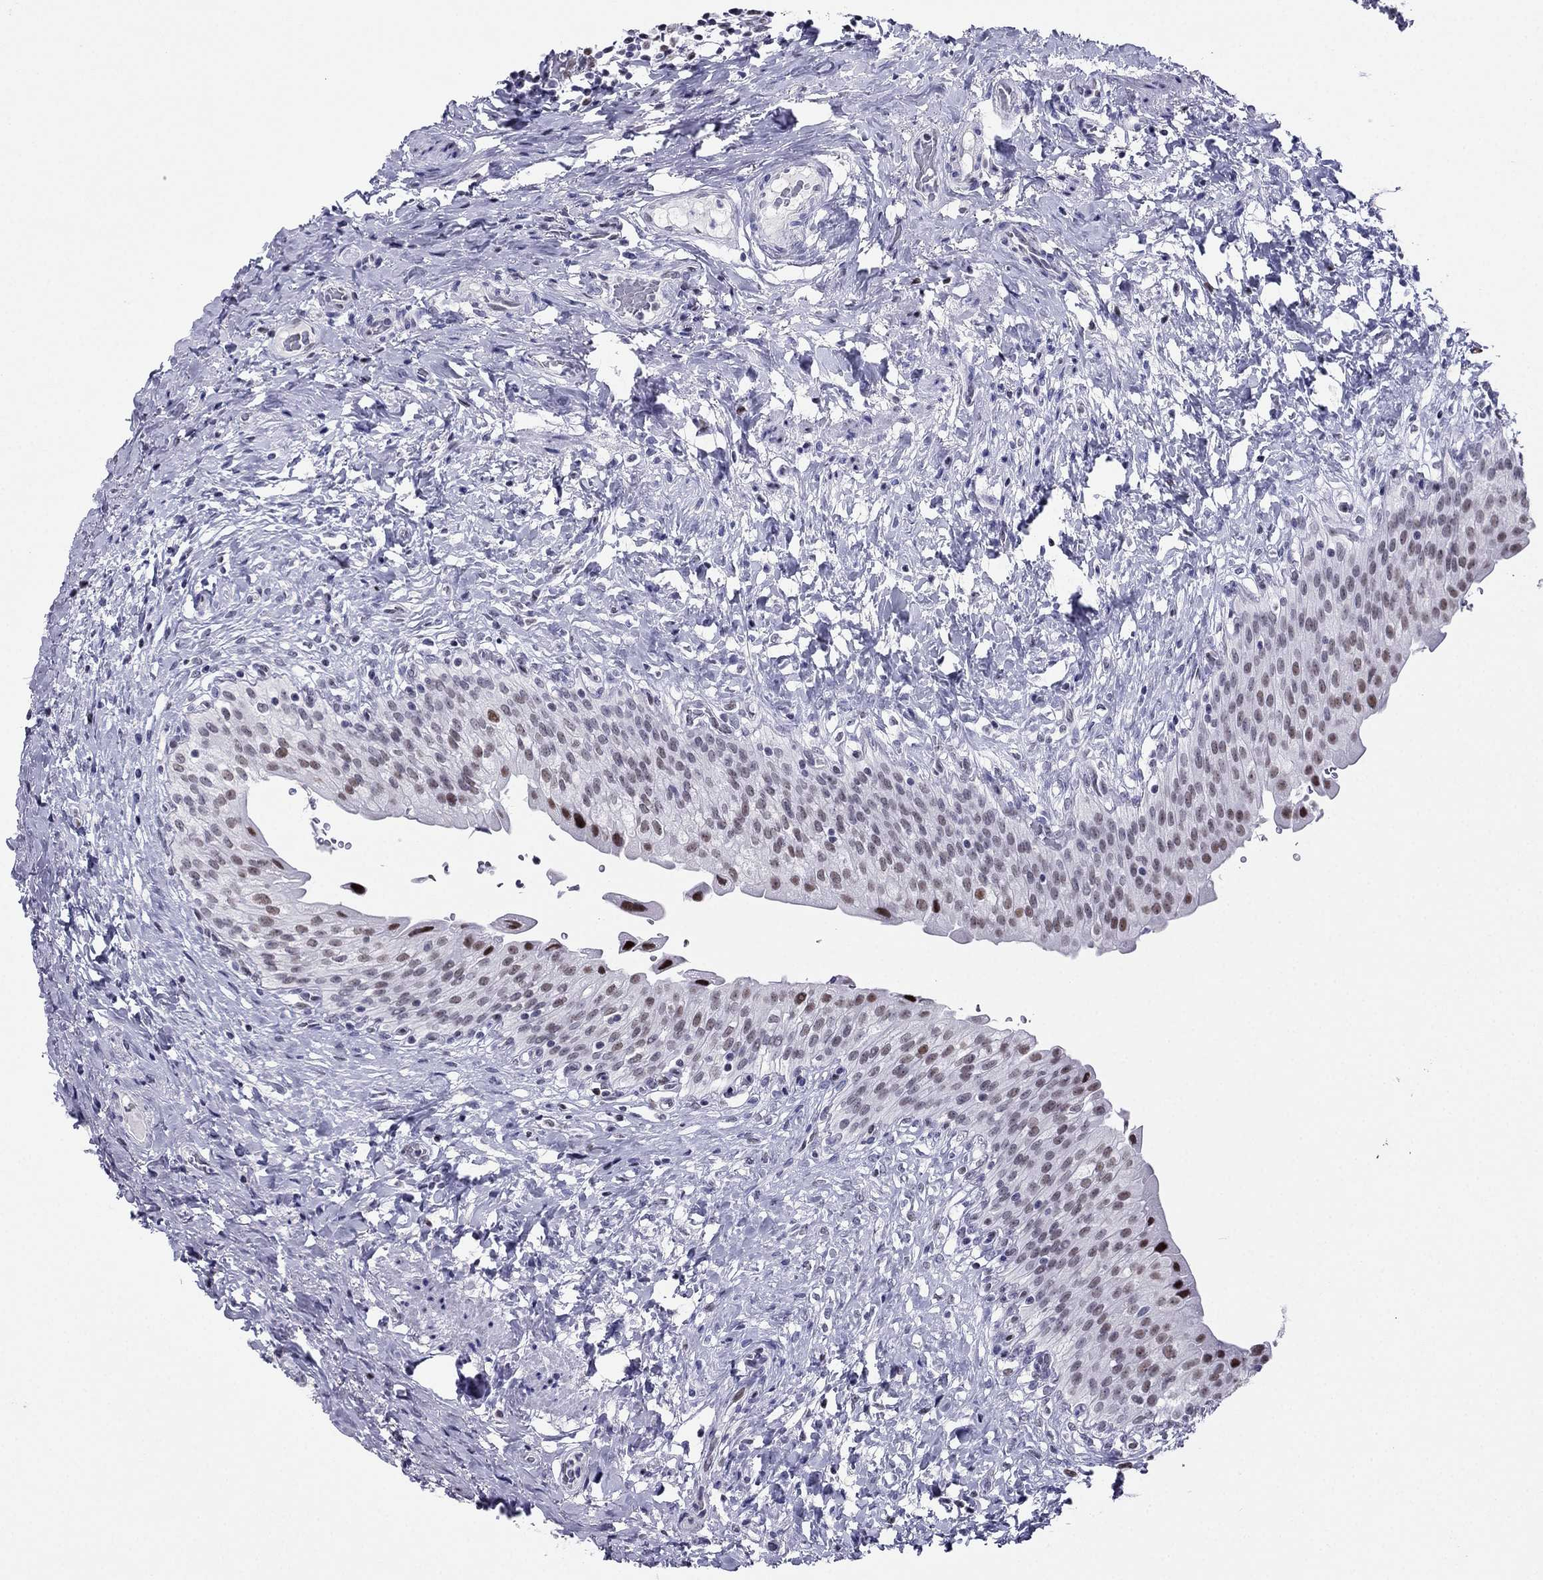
{"staining": {"intensity": "moderate", "quantity": "<25%", "location": "nuclear"}, "tissue": "urinary bladder", "cell_type": "Urothelial cells", "image_type": "normal", "snomed": [{"axis": "morphology", "description": "Normal tissue, NOS"}, {"axis": "morphology", "description": "Inflammation, NOS"}, {"axis": "topography", "description": "Urinary bladder"}], "caption": "Urinary bladder stained with a brown dye shows moderate nuclear positive positivity in about <25% of urothelial cells.", "gene": "PPM1G", "patient": {"sex": "male", "age": 64}}